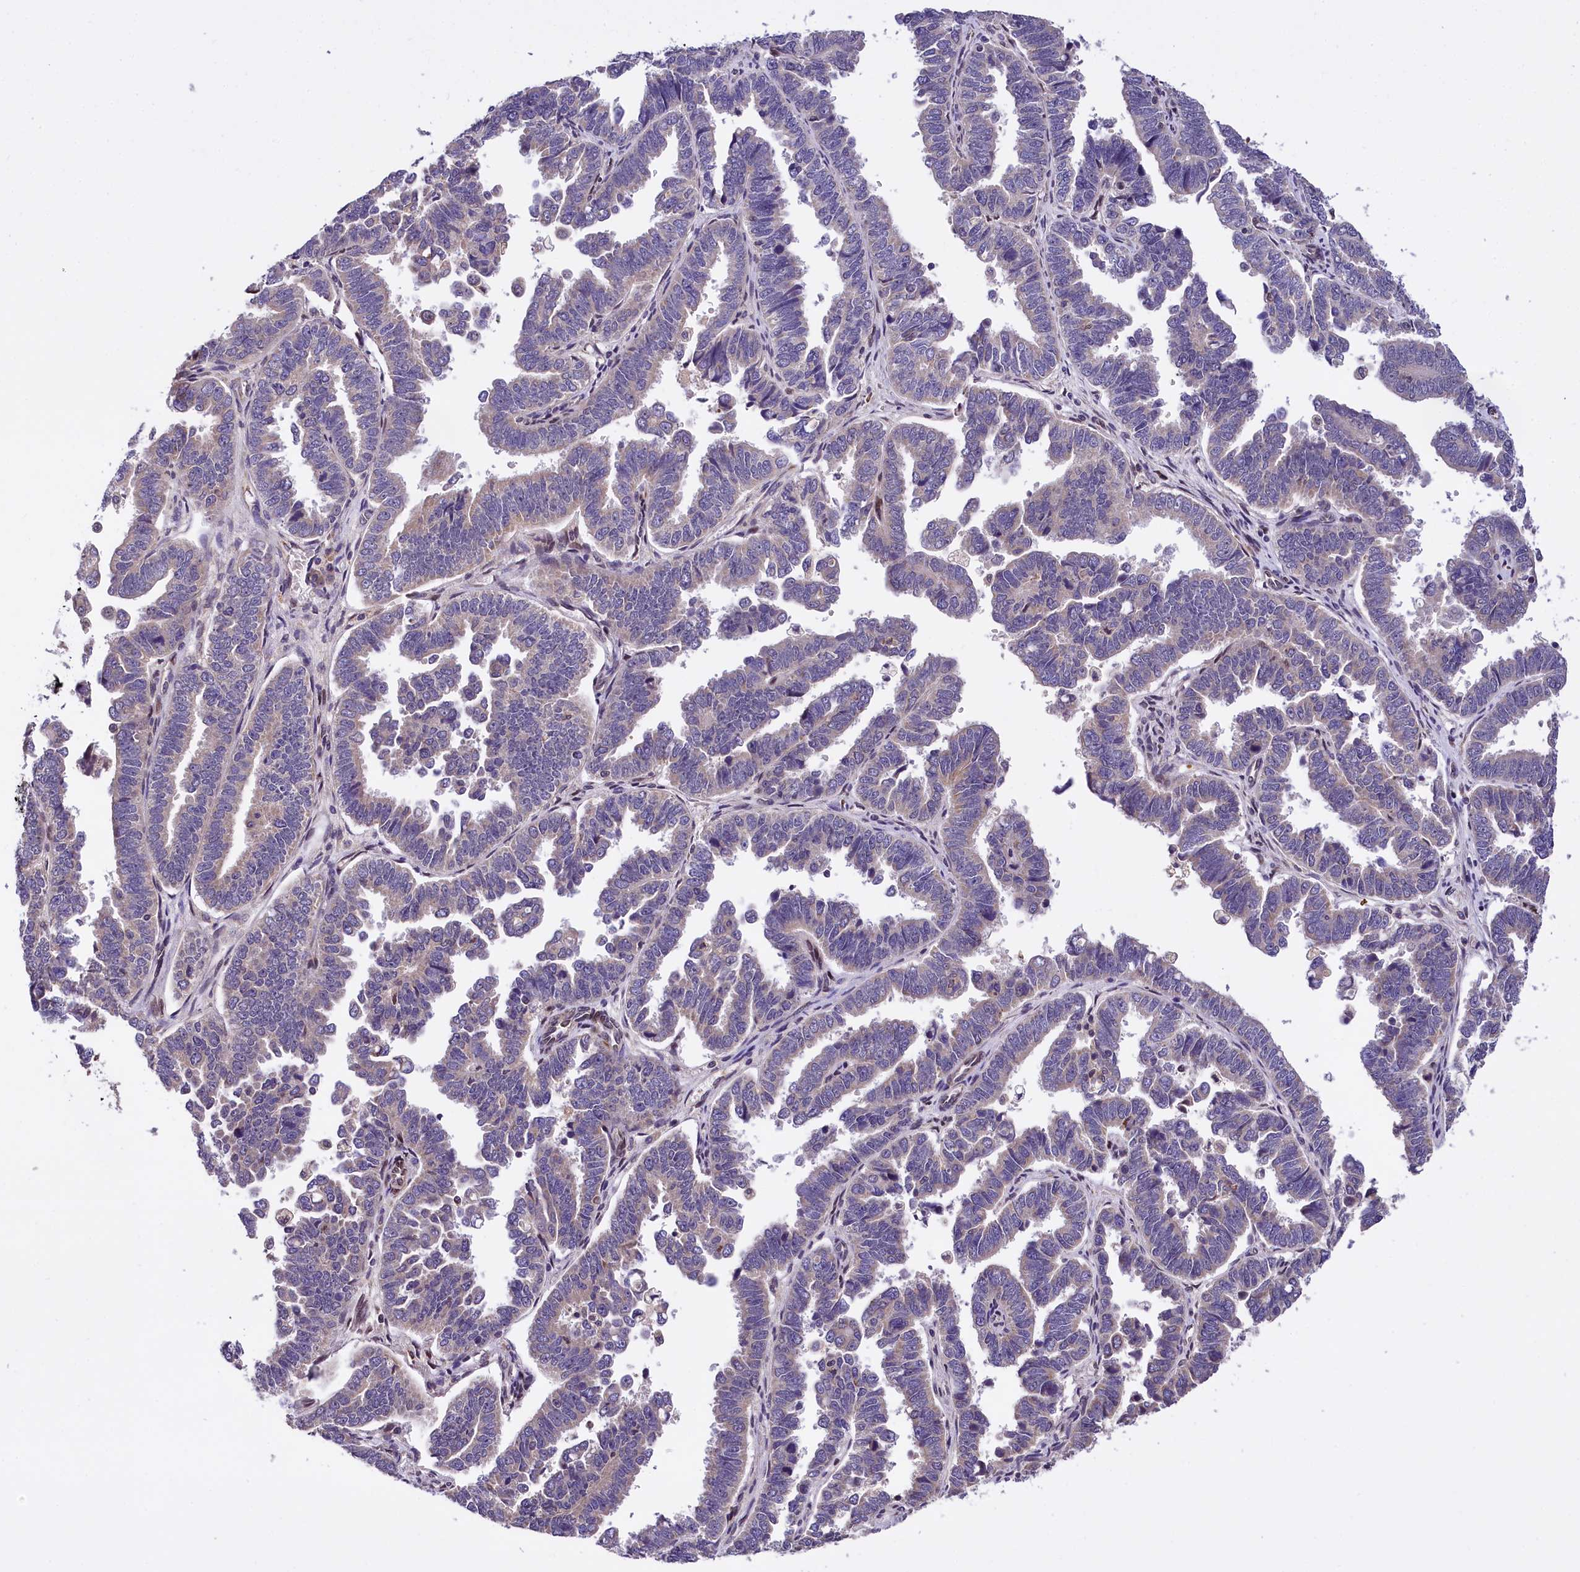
{"staining": {"intensity": "weak", "quantity": "<25%", "location": "cytoplasmic/membranous"}, "tissue": "endometrial cancer", "cell_type": "Tumor cells", "image_type": "cancer", "snomed": [{"axis": "morphology", "description": "Adenocarcinoma, NOS"}, {"axis": "topography", "description": "Endometrium"}], "caption": "Immunohistochemical staining of adenocarcinoma (endometrial) shows no significant staining in tumor cells.", "gene": "SUPV3L1", "patient": {"sex": "female", "age": 75}}